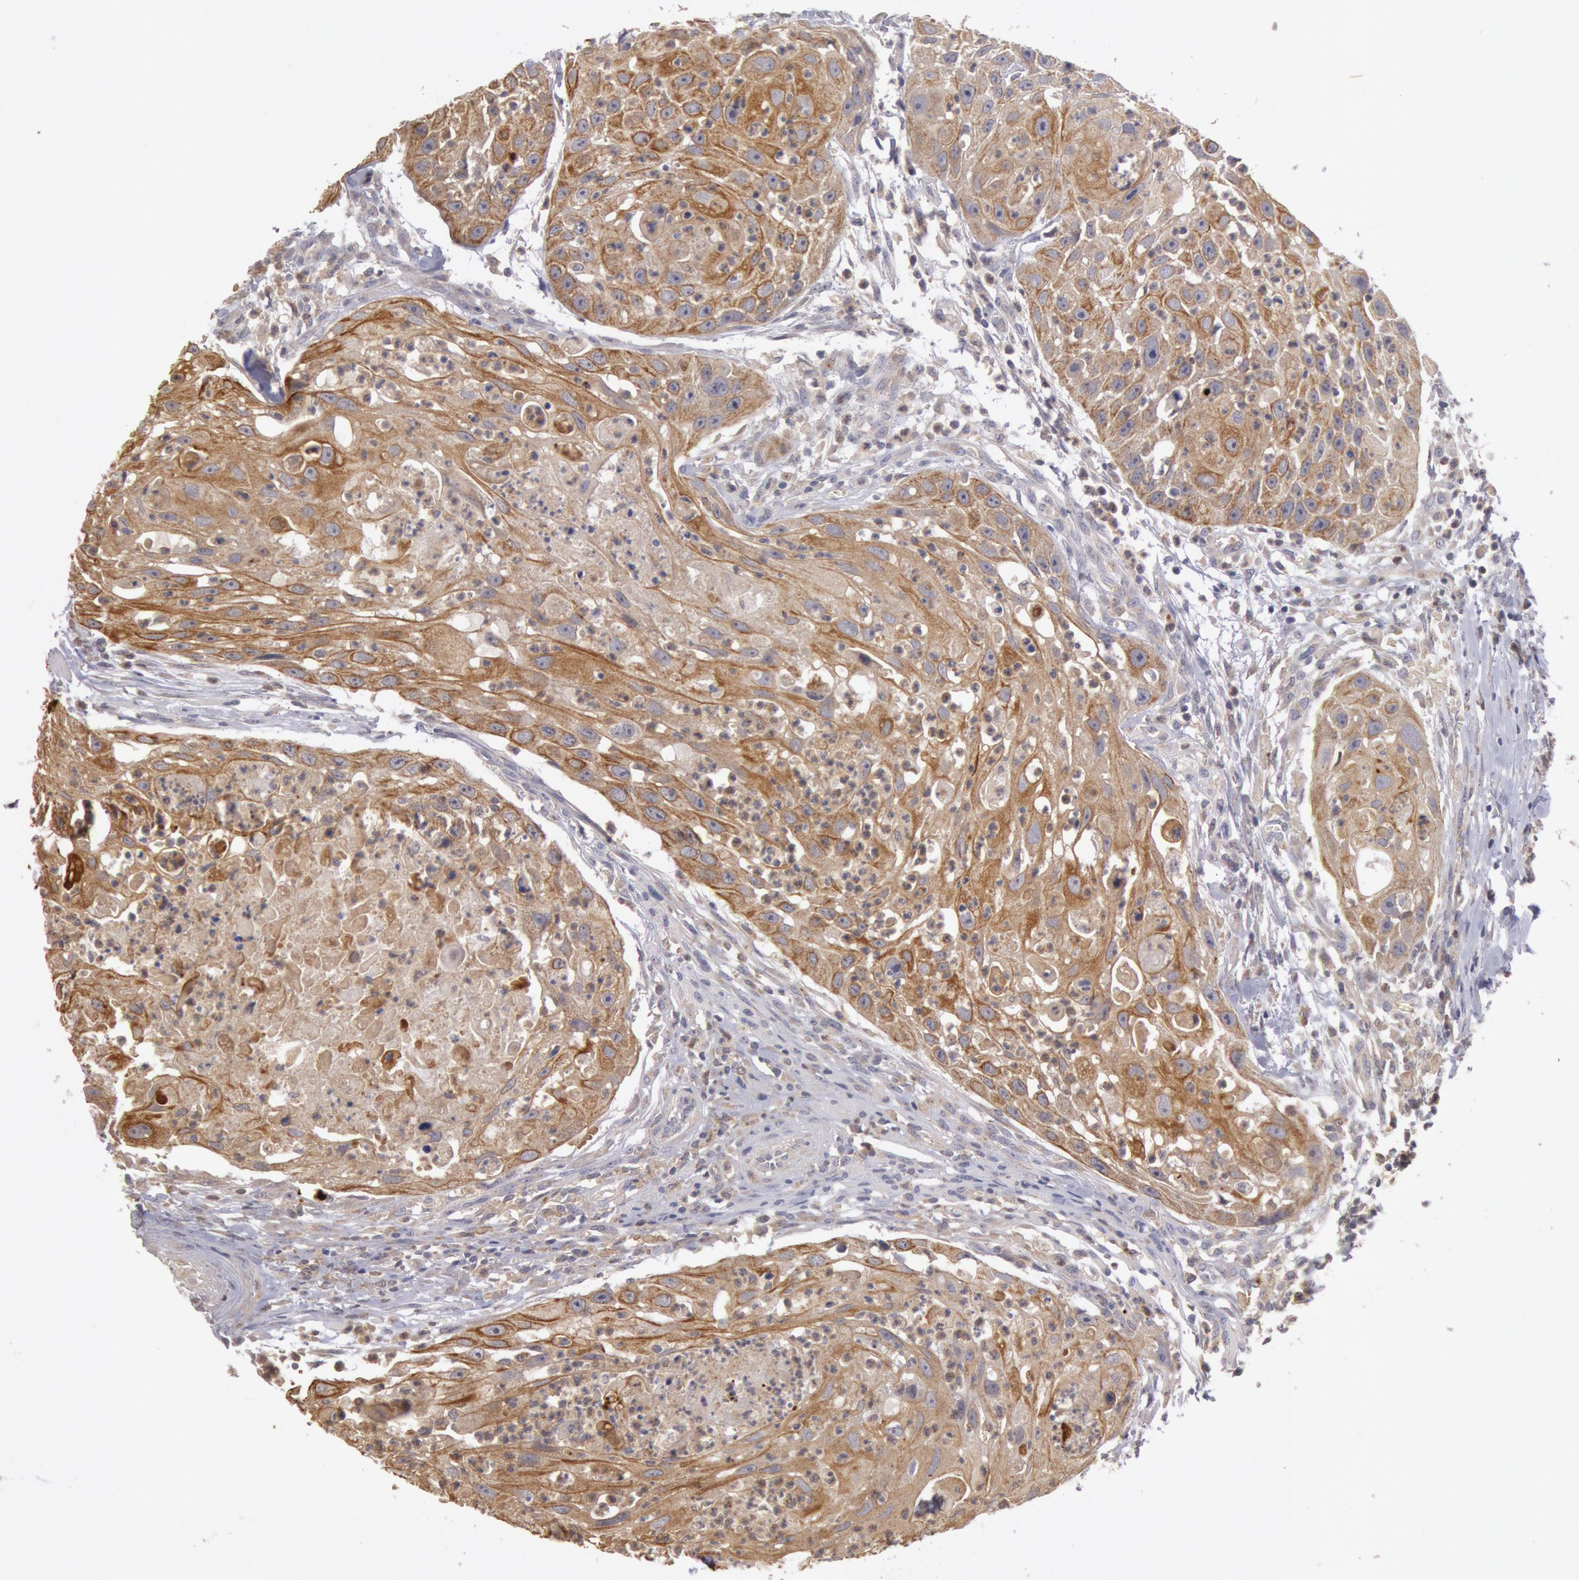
{"staining": {"intensity": "strong", "quantity": ">75%", "location": "cytoplasmic/membranous"}, "tissue": "head and neck cancer", "cell_type": "Tumor cells", "image_type": "cancer", "snomed": [{"axis": "morphology", "description": "Squamous cell carcinoma, NOS"}, {"axis": "topography", "description": "Head-Neck"}], "caption": "Tumor cells demonstrate high levels of strong cytoplasmic/membranous positivity in approximately >75% of cells in squamous cell carcinoma (head and neck).", "gene": "PLA2G6", "patient": {"sex": "male", "age": 64}}